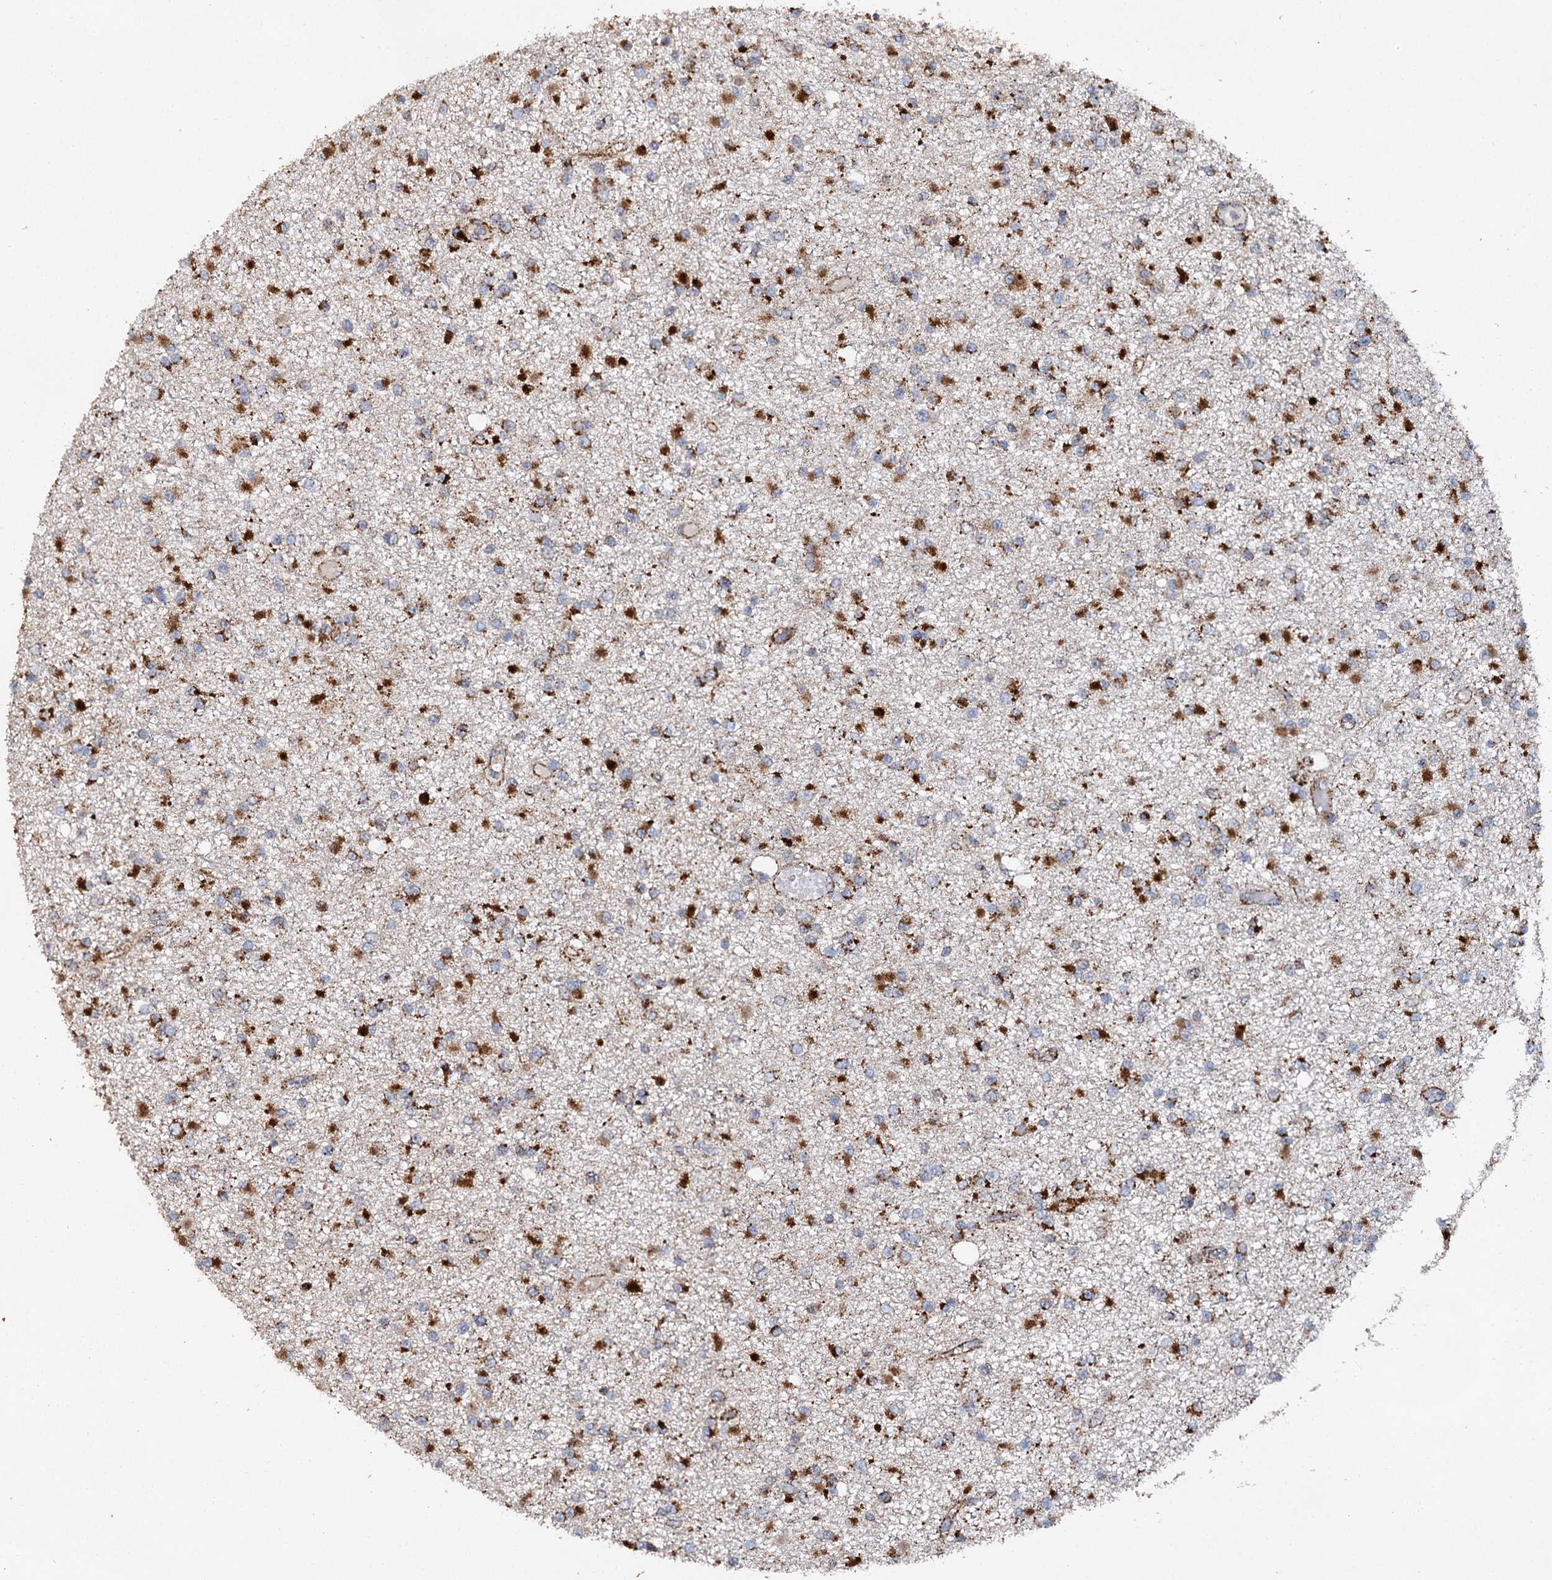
{"staining": {"intensity": "strong", "quantity": ">75%", "location": "cytoplasmic/membranous"}, "tissue": "glioma", "cell_type": "Tumor cells", "image_type": "cancer", "snomed": [{"axis": "morphology", "description": "Glioma, malignant, Low grade"}, {"axis": "topography", "description": "Brain"}], "caption": "There is high levels of strong cytoplasmic/membranous positivity in tumor cells of glioma, as demonstrated by immunohistochemical staining (brown color).", "gene": "GBA1", "patient": {"sex": "female", "age": 22}}